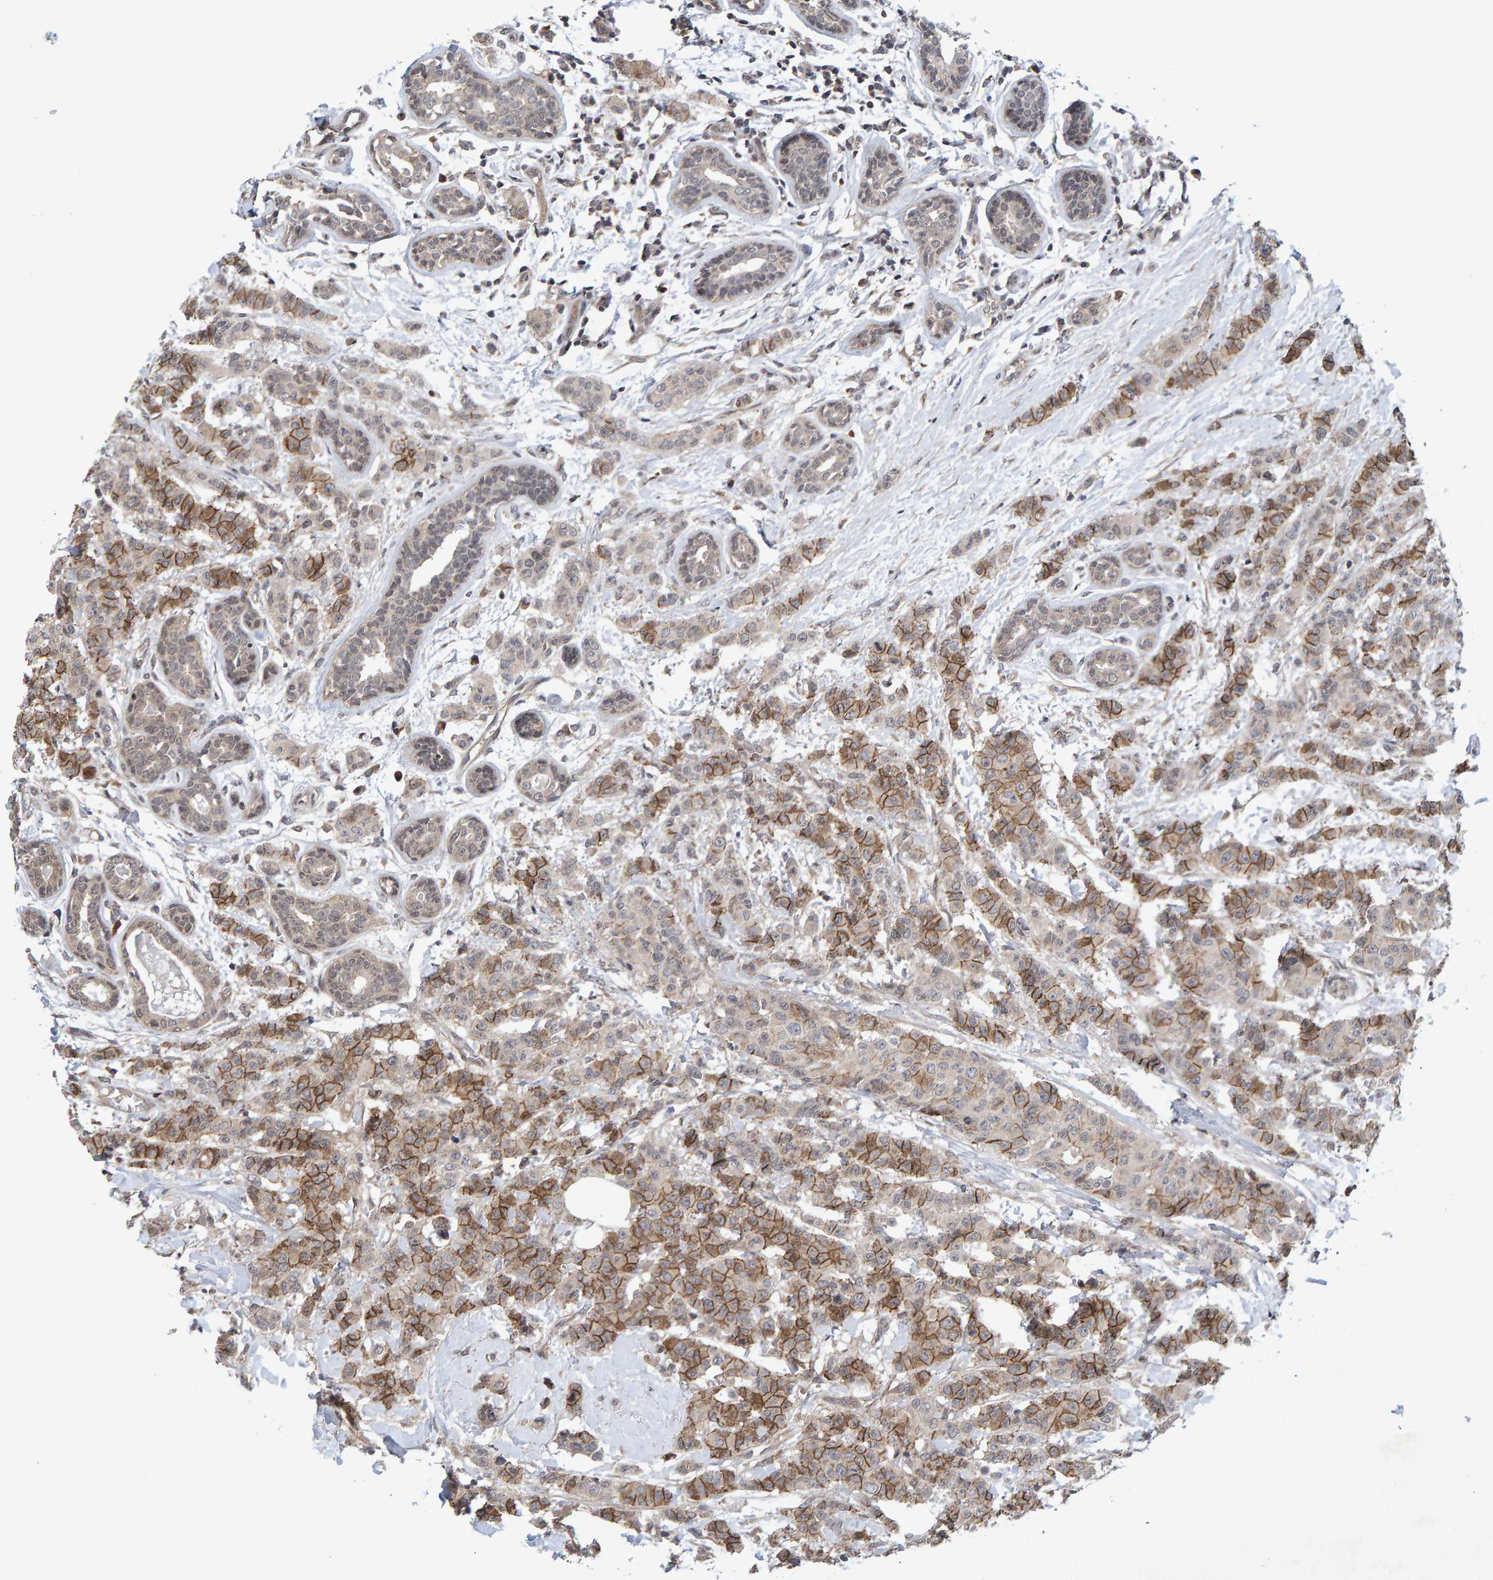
{"staining": {"intensity": "moderate", "quantity": ">75%", "location": "cytoplasmic/membranous"}, "tissue": "breast cancer", "cell_type": "Tumor cells", "image_type": "cancer", "snomed": [{"axis": "morphology", "description": "Normal tissue, NOS"}, {"axis": "morphology", "description": "Duct carcinoma"}, {"axis": "topography", "description": "Breast"}], "caption": "A micrograph of breast cancer (invasive ductal carcinoma) stained for a protein reveals moderate cytoplasmic/membranous brown staining in tumor cells.", "gene": "CDH2", "patient": {"sex": "female", "age": 40}}